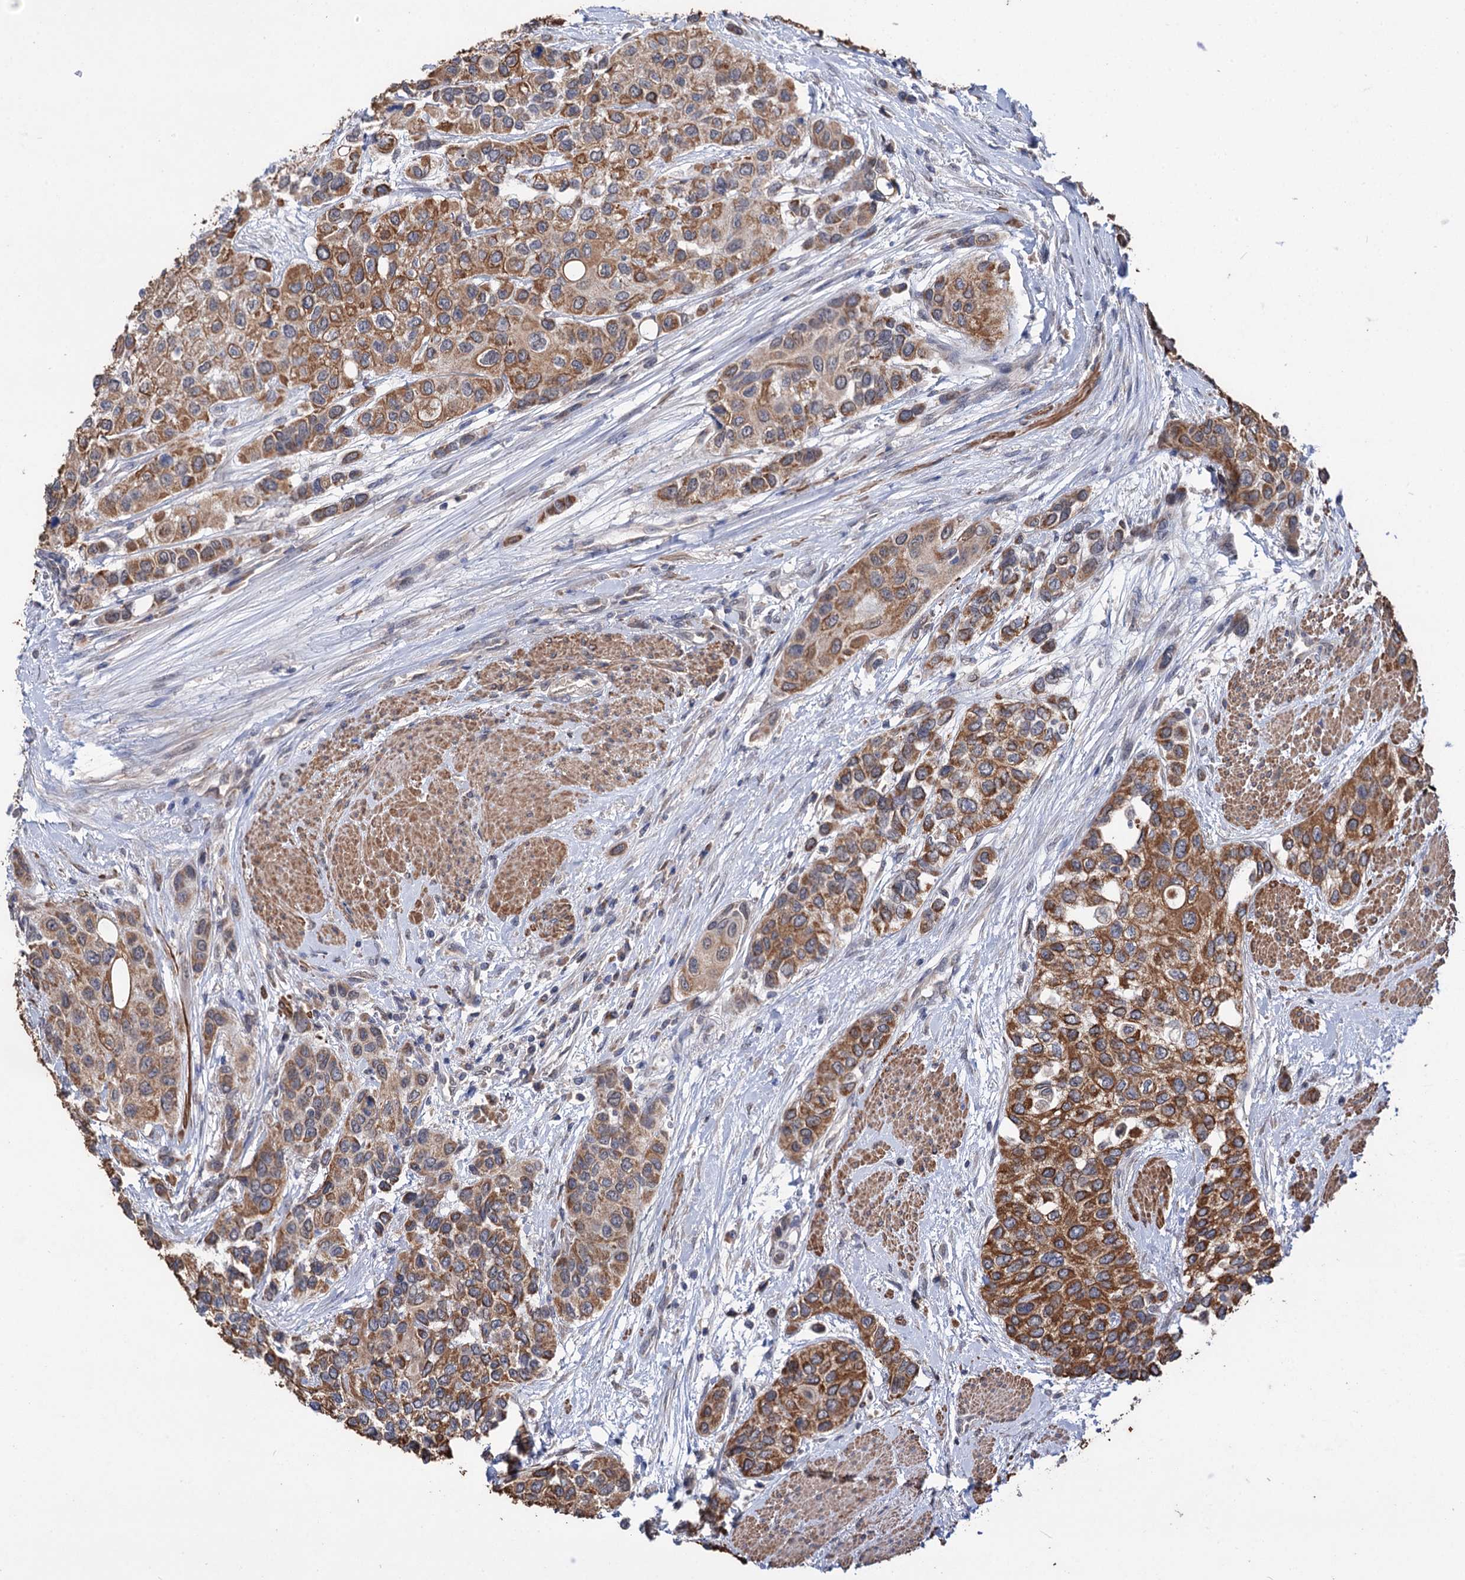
{"staining": {"intensity": "strong", "quantity": ">75%", "location": "cytoplasmic/membranous"}, "tissue": "urothelial cancer", "cell_type": "Tumor cells", "image_type": "cancer", "snomed": [{"axis": "morphology", "description": "Normal tissue, NOS"}, {"axis": "morphology", "description": "Urothelial carcinoma, High grade"}, {"axis": "topography", "description": "Vascular tissue"}, {"axis": "topography", "description": "Urinary bladder"}], "caption": "The image displays a brown stain indicating the presence of a protein in the cytoplasmic/membranous of tumor cells in high-grade urothelial carcinoma.", "gene": "CLPB", "patient": {"sex": "female", "age": 56}}